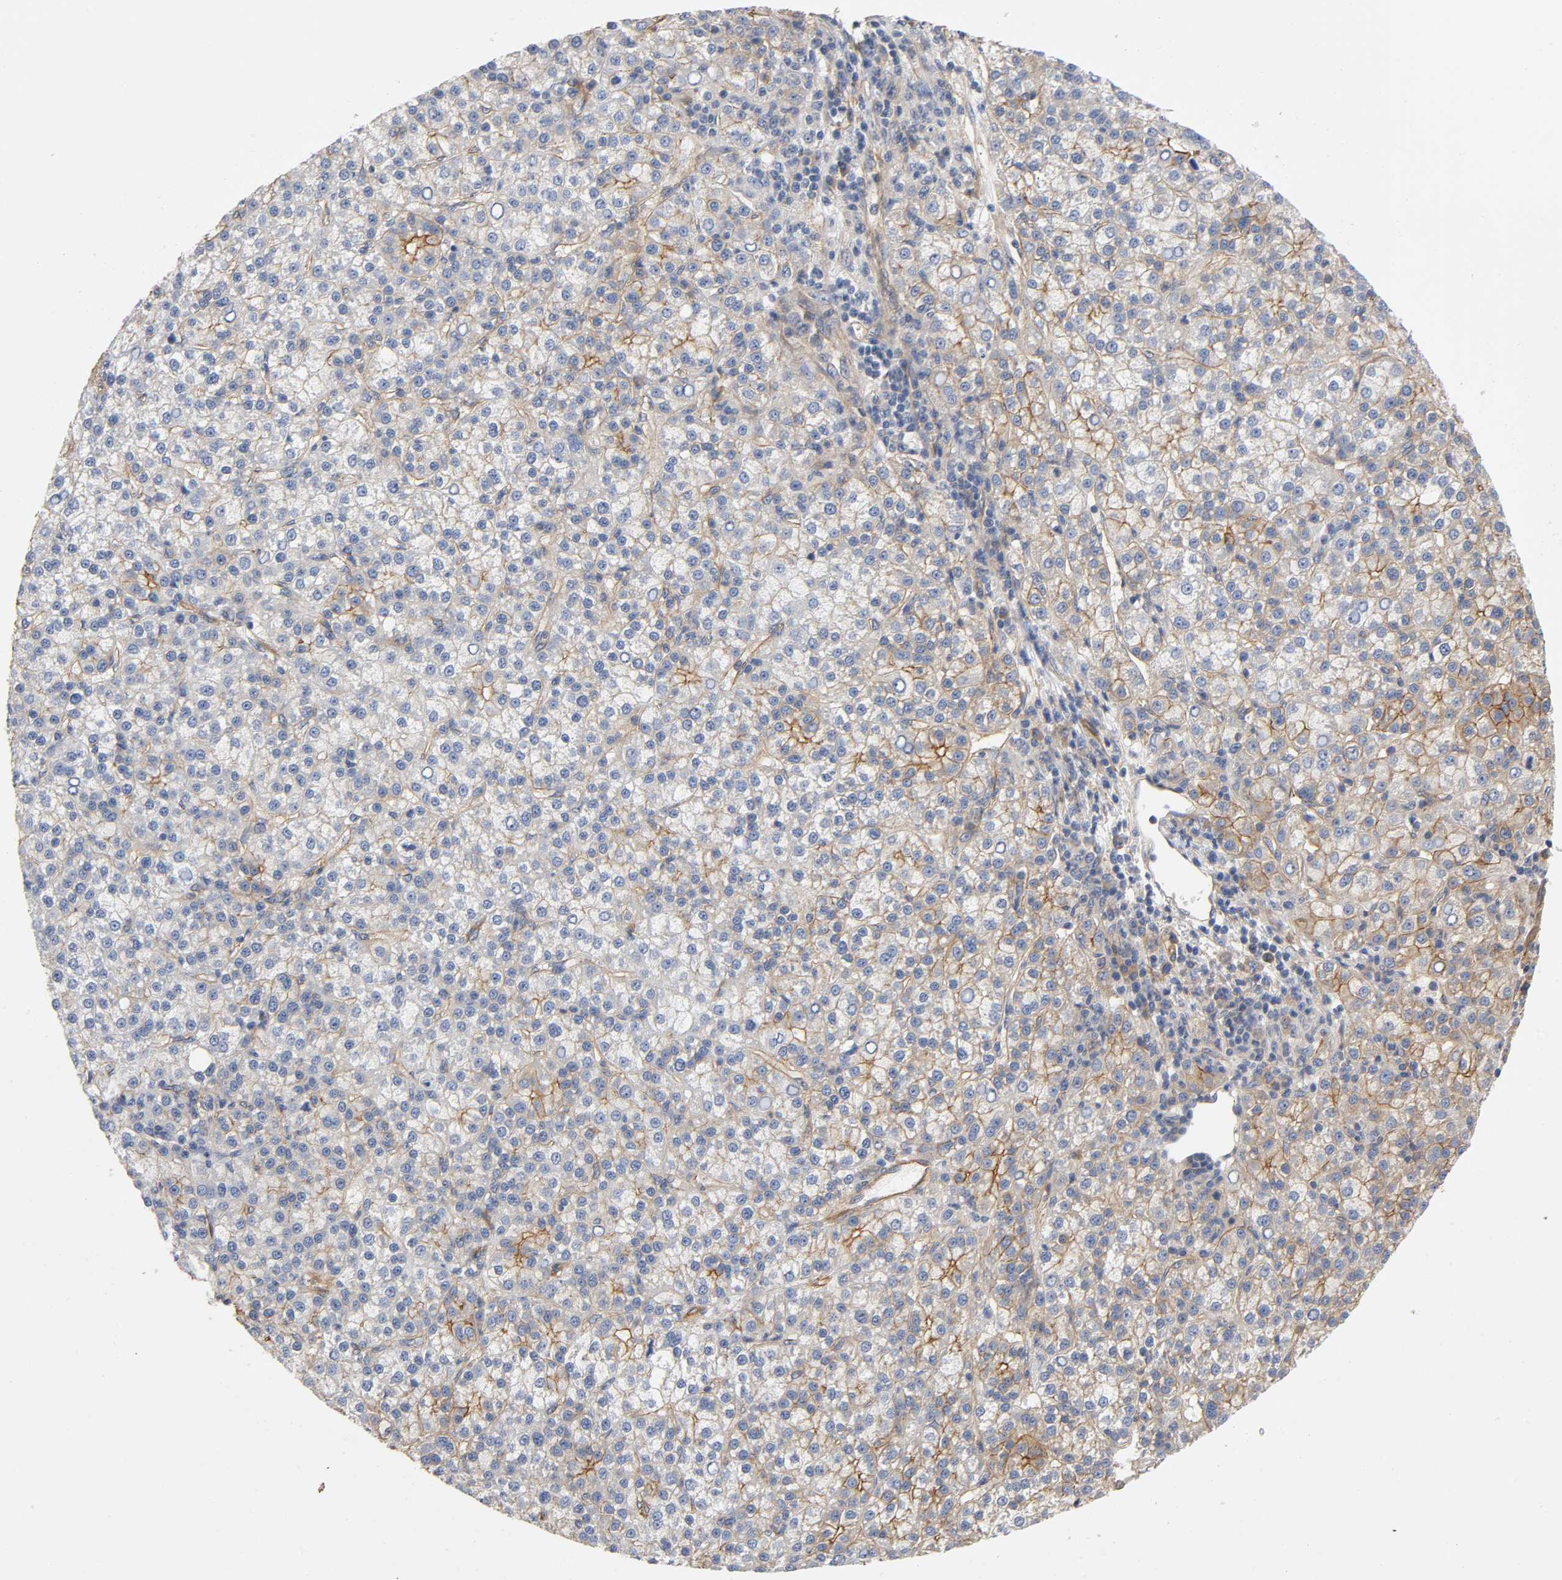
{"staining": {"intensity": "moderate", "quantity": "25%-75%", "location": "cytoplasmic/membranous"}, "tissue": "liver cancer", "cell_type": "Tumor cells", "image_type": "cancer", "snomed": [{"axis": "morphology", "description": "Carcinoma, Hepatocellular, NOS"}, {"axis": "topography", "description": "Liver"}], "caption": "Protein staining by immunohistochemistry (IHC) demonstrates moderate cytoplasmic/membranous expression in about 25%-75% of tumor cells in liver cancer (hepatocellular carcinoma).", "gene": "MARS1", "patient": {"sex": "female", "age": 58}}